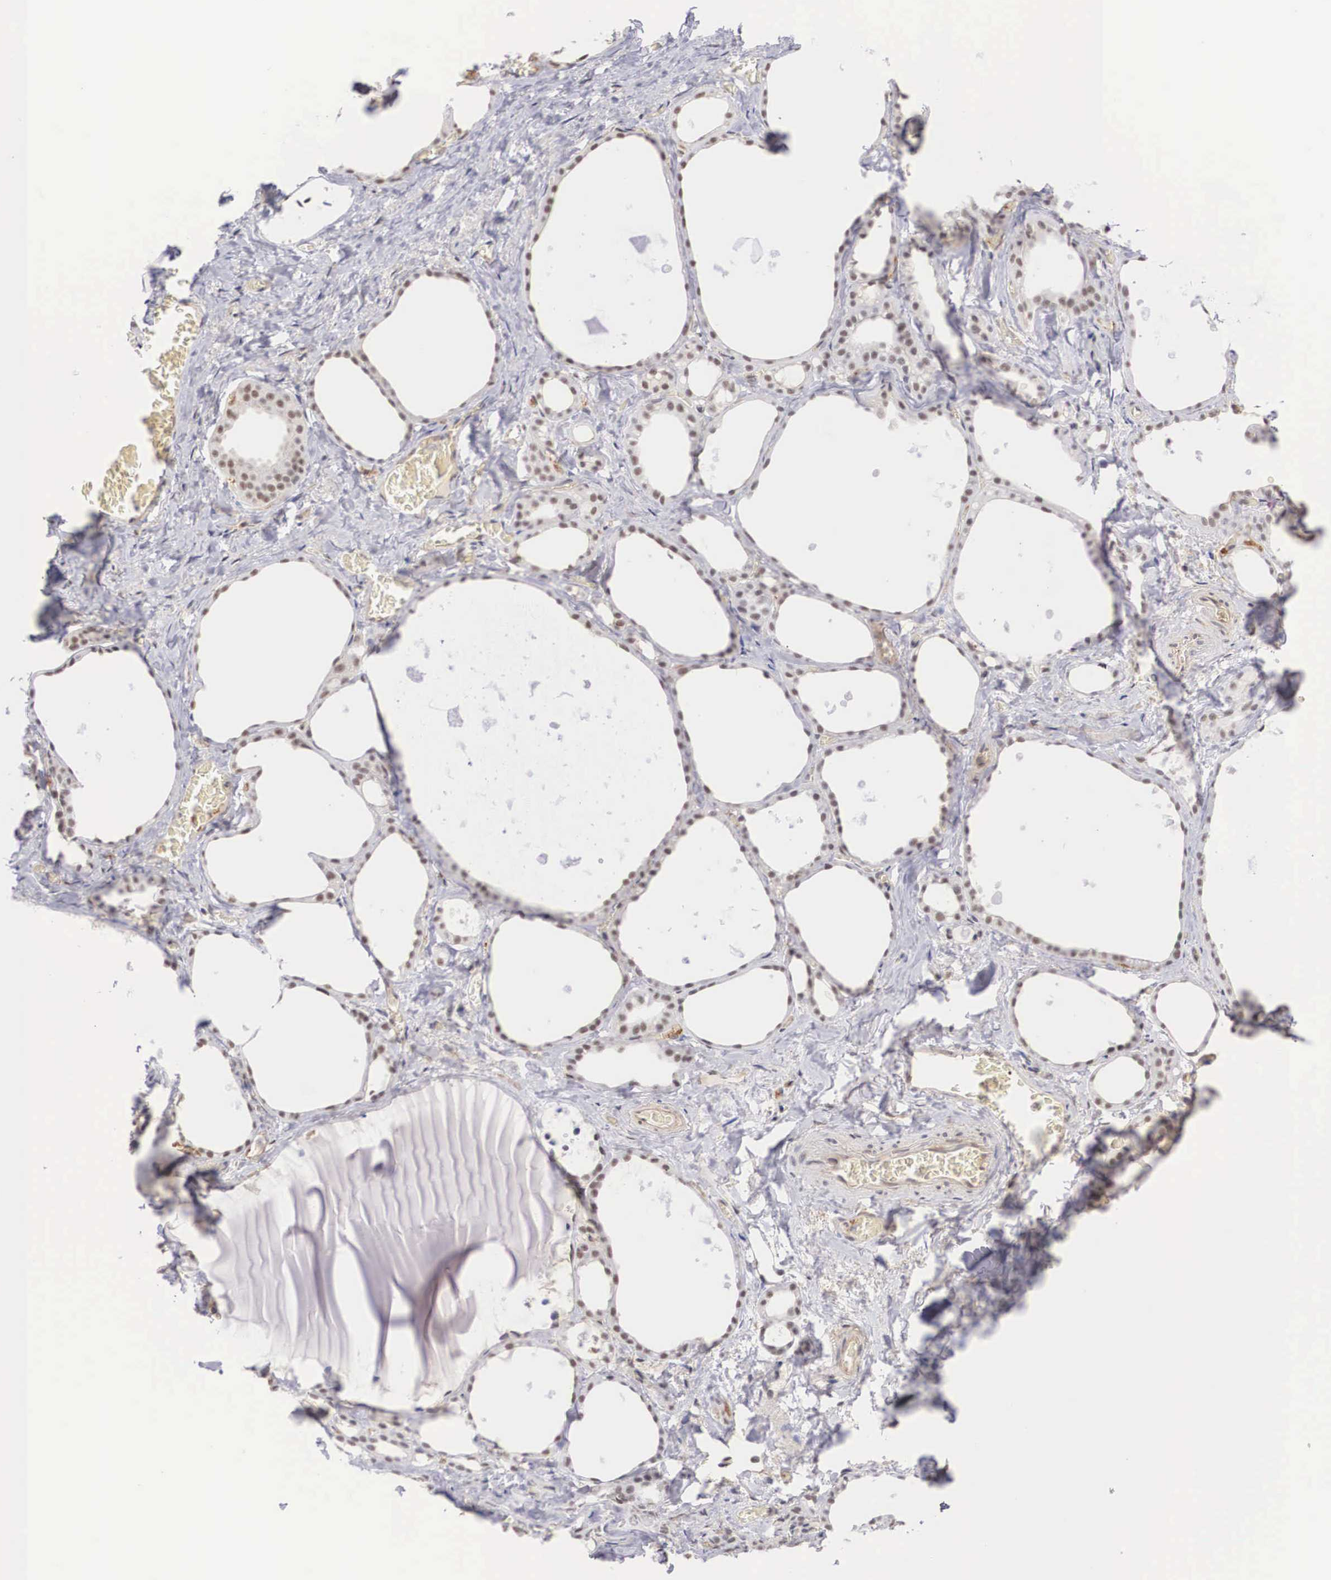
{"staining": {"intensity": "moderate", "quantity": "25%-75%", "location": "nuclear"}, "tissue": "thyroid gland", "cell_type": "Glandular cells", "image_type": "normal", "snomed": [{"axis": "morphology", "description": "Normal tissue, NOS"}, {"axis": "topography", "description": "Thyroid gland"}], "caption": "An immunohistochemistry (IHC) image of benign tissue is shown. Protein staining in brown highlights moderate nuclear positivity in thyroid gland within glandular cells.", "gene": "NR4A2", "patient": {"sex": "male", "age": 76}}